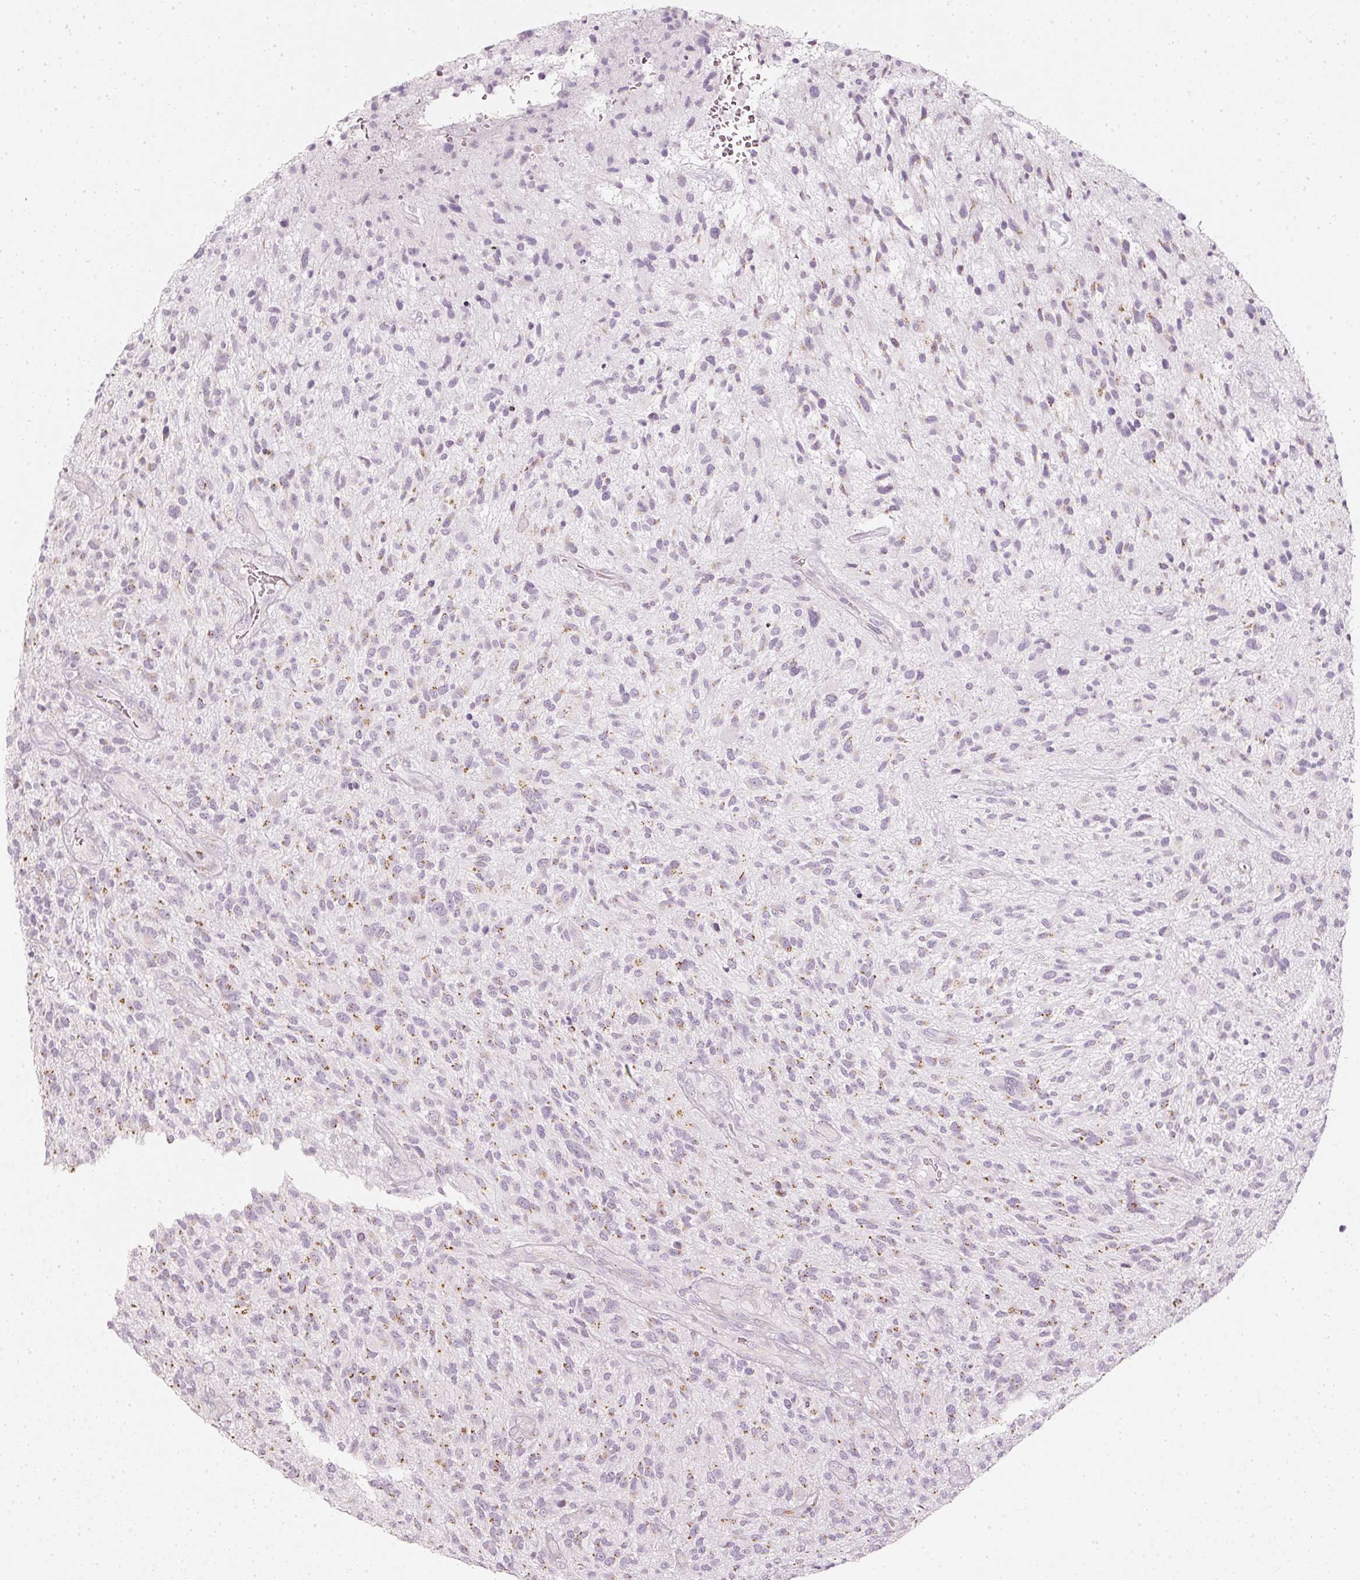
{"staining": {"intensity": "moderate", "quantity": "25%-75%", "location": "cytoplasmic/membranous"}, "tissue": "glioma", "cell_type": "Tumor cells", "image_type": "cancer", "snomed": [{"axis": "morphology", "description": "Glioma, malignant, High grade"}, {"axis": "topography", "description": "Brain"}], "caption": "Tumor cells display medium levels of moderate cytoplasmic/membranous positivity in about 25%-75% of cells in glioma. The protein of interest is stained brown, and the nuclei are stained in blue (DAB IHC with brightfield microscopy, high magnification).", "gene": "SDF4", "patient": {"sex": "male", "age": 47}}